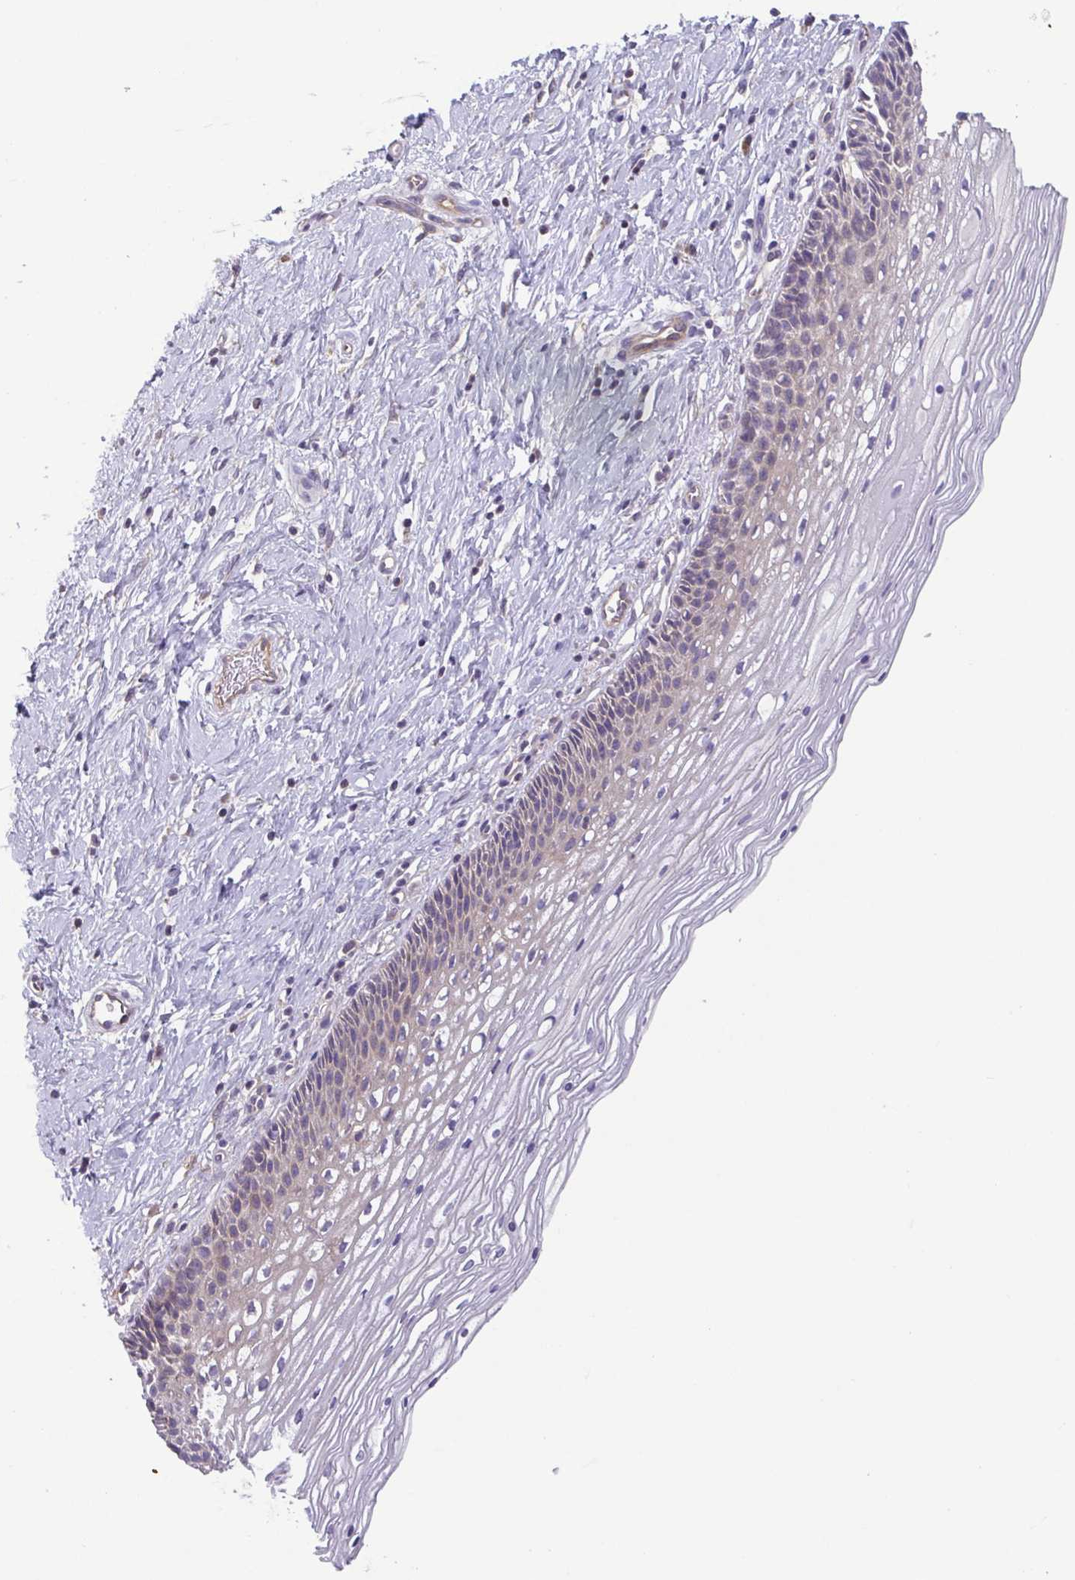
{"staining": {"intensity": "negative", "quantity": "none", "location": "none"}, "tissue": "cervix", "cell_type": "Glandular cells", "image_type": "normal", "snomed": [{"axis": "morphology", "description": "Normal tissue, NOS"}, {"axis": "topography", "description": "Cervix"}], "caption": "Photomicrograph shows no significant protein positivity in glandular cells of unremarkable cervix.", "gene": "LMF2", "patient": {"sex": "female", "age": 34}}